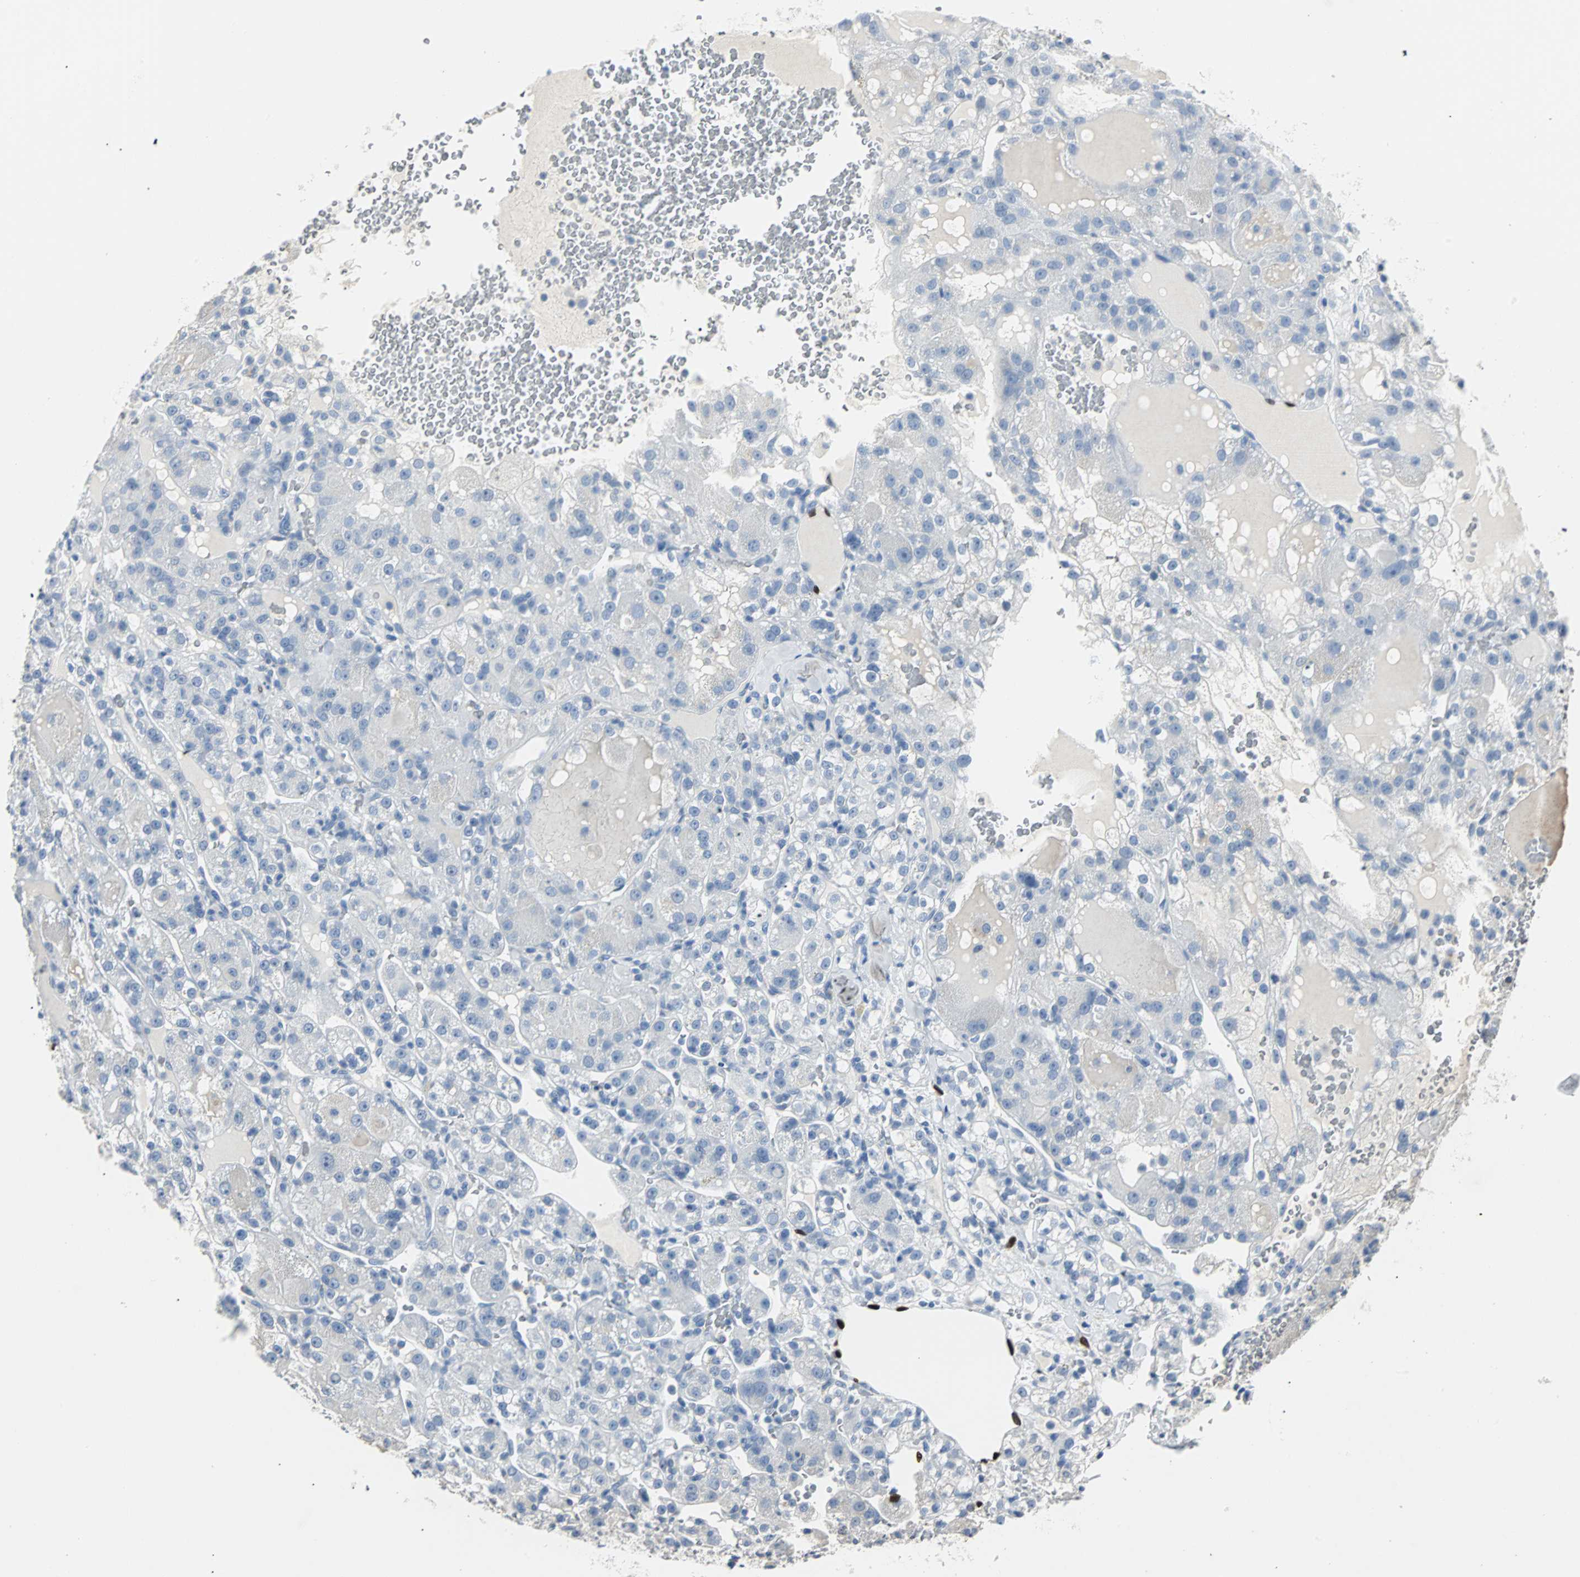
{"staining": {"intensity": "negative", "quantity": "none", "location": "none"}, "tissue": "renal cancer", "cell_type": "Tumor cells", "image_type": "cancer", "snomed": [{"axis": "morphology", "description": "Normal tissue, NOS"}, {"axis": "morphology", "description": "Adenocarcinoma, NOS"}, {"axis": "topography", "description": "Kidney"}], "caption": "Histopathology image shows no protein positivity in tumor cells of renal cancer (adenocarcinoma) tissue.", "gene": "IL33", "patient": {"sex": "male", "age": 61}}